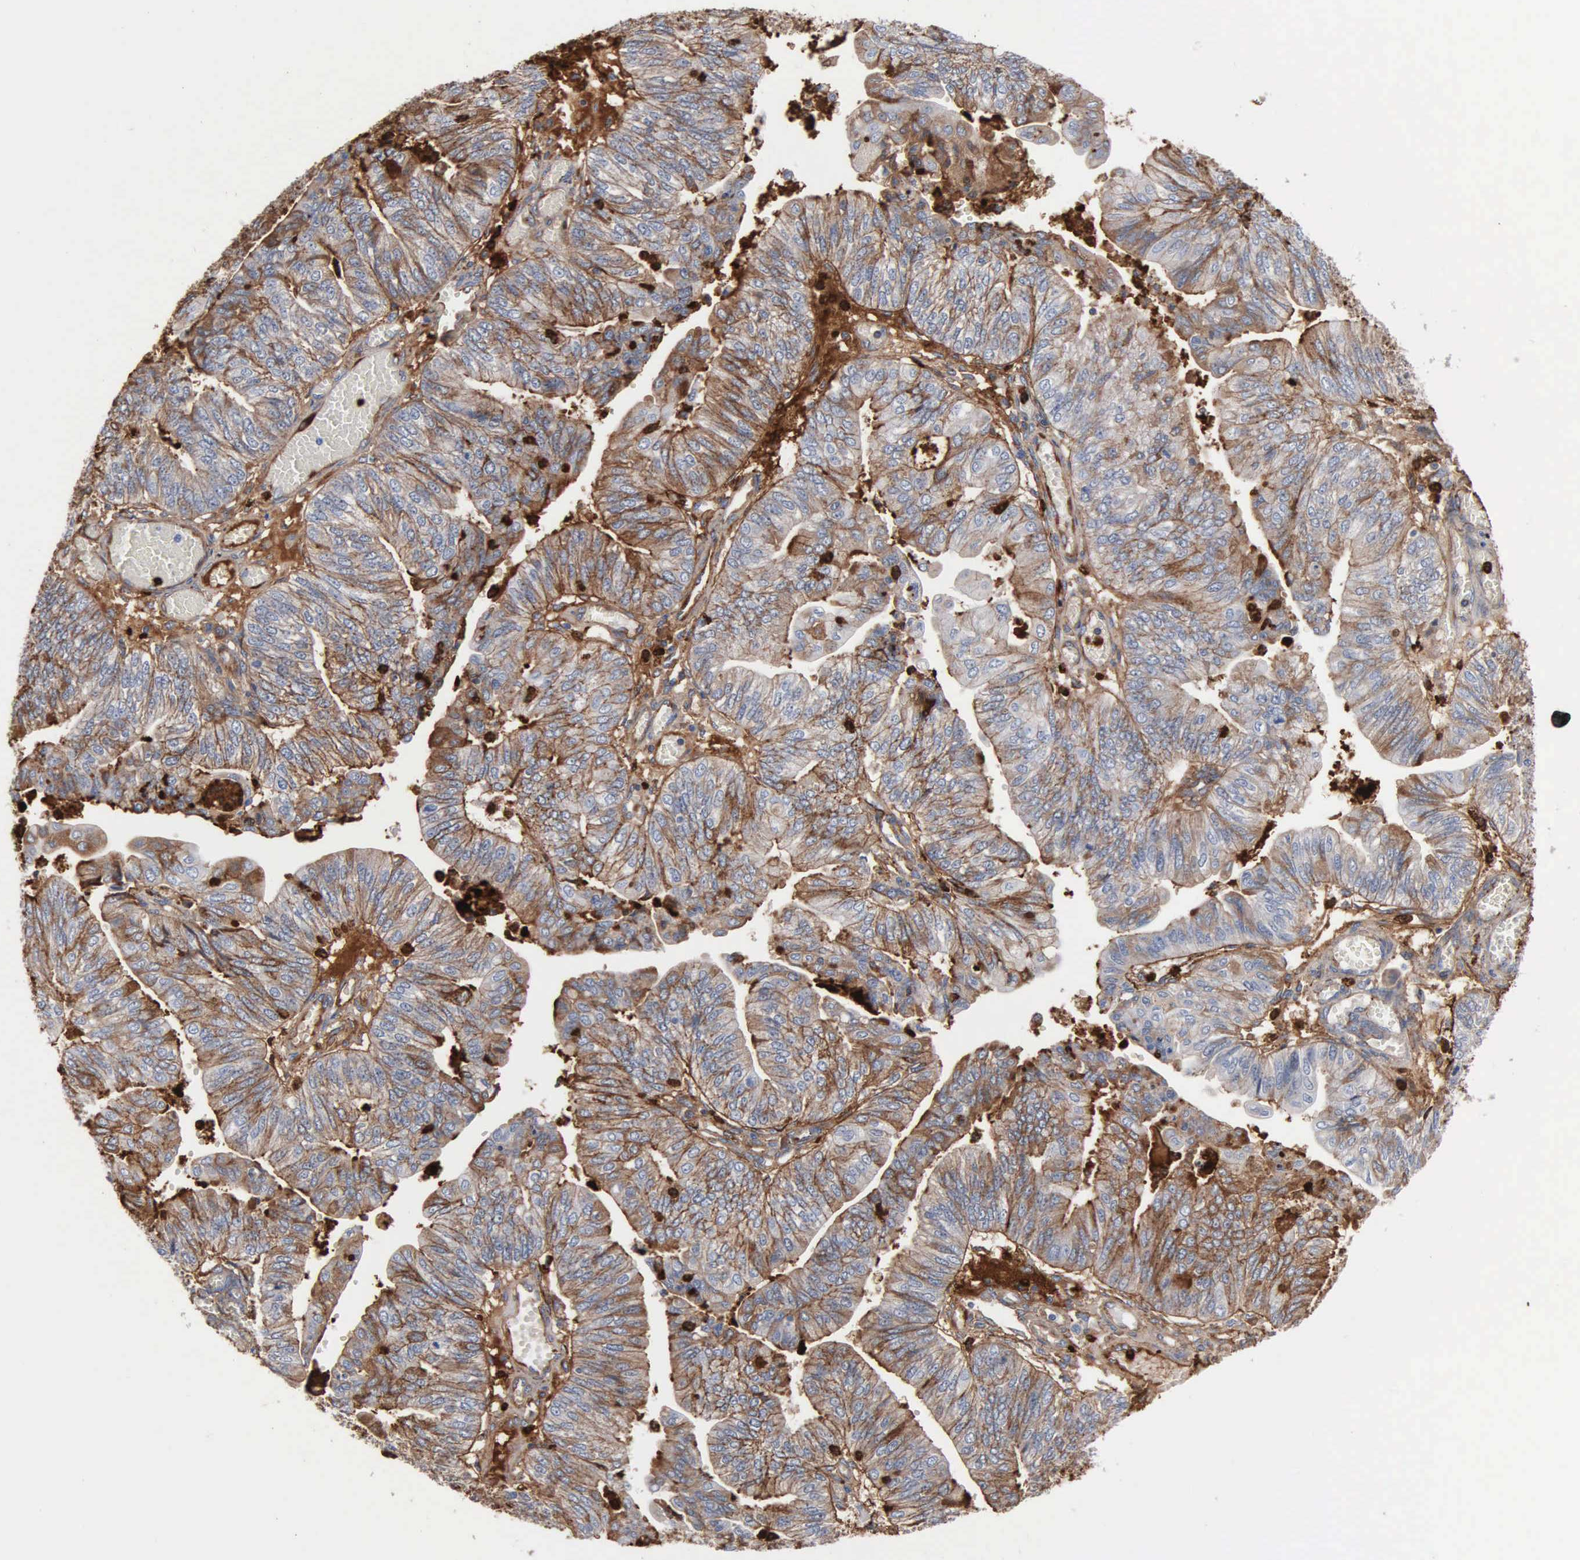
{"staining": {"intensity": "moderate", "quantity": "25%-75%", "location": "cytoplasmic/membranous"}, "tissue": "endometrial cancer", "cell_type": "Tumor cells", "image_type": "cancer", "snomed": [{"axis": "morphology", "description": "Adenocarcinoma, NOS"}, {"axis": "topography", "description": "Endometrium"}], "caption": "Immunohistochemistry (IHC) (DAB) staining of endometrial adenocarcinoma demonstrates moderate cytoplasmic/membranous protein staining in approximately 25%-75% of tumor cells. The staining was performed using DAB (3,3'-diaminobenzidine), with brown indicating positive protein expression. Nuclei are stained blue with hematoxylin.", "gene": "FN1", "patient": {"sex": "female", "age": 59}}